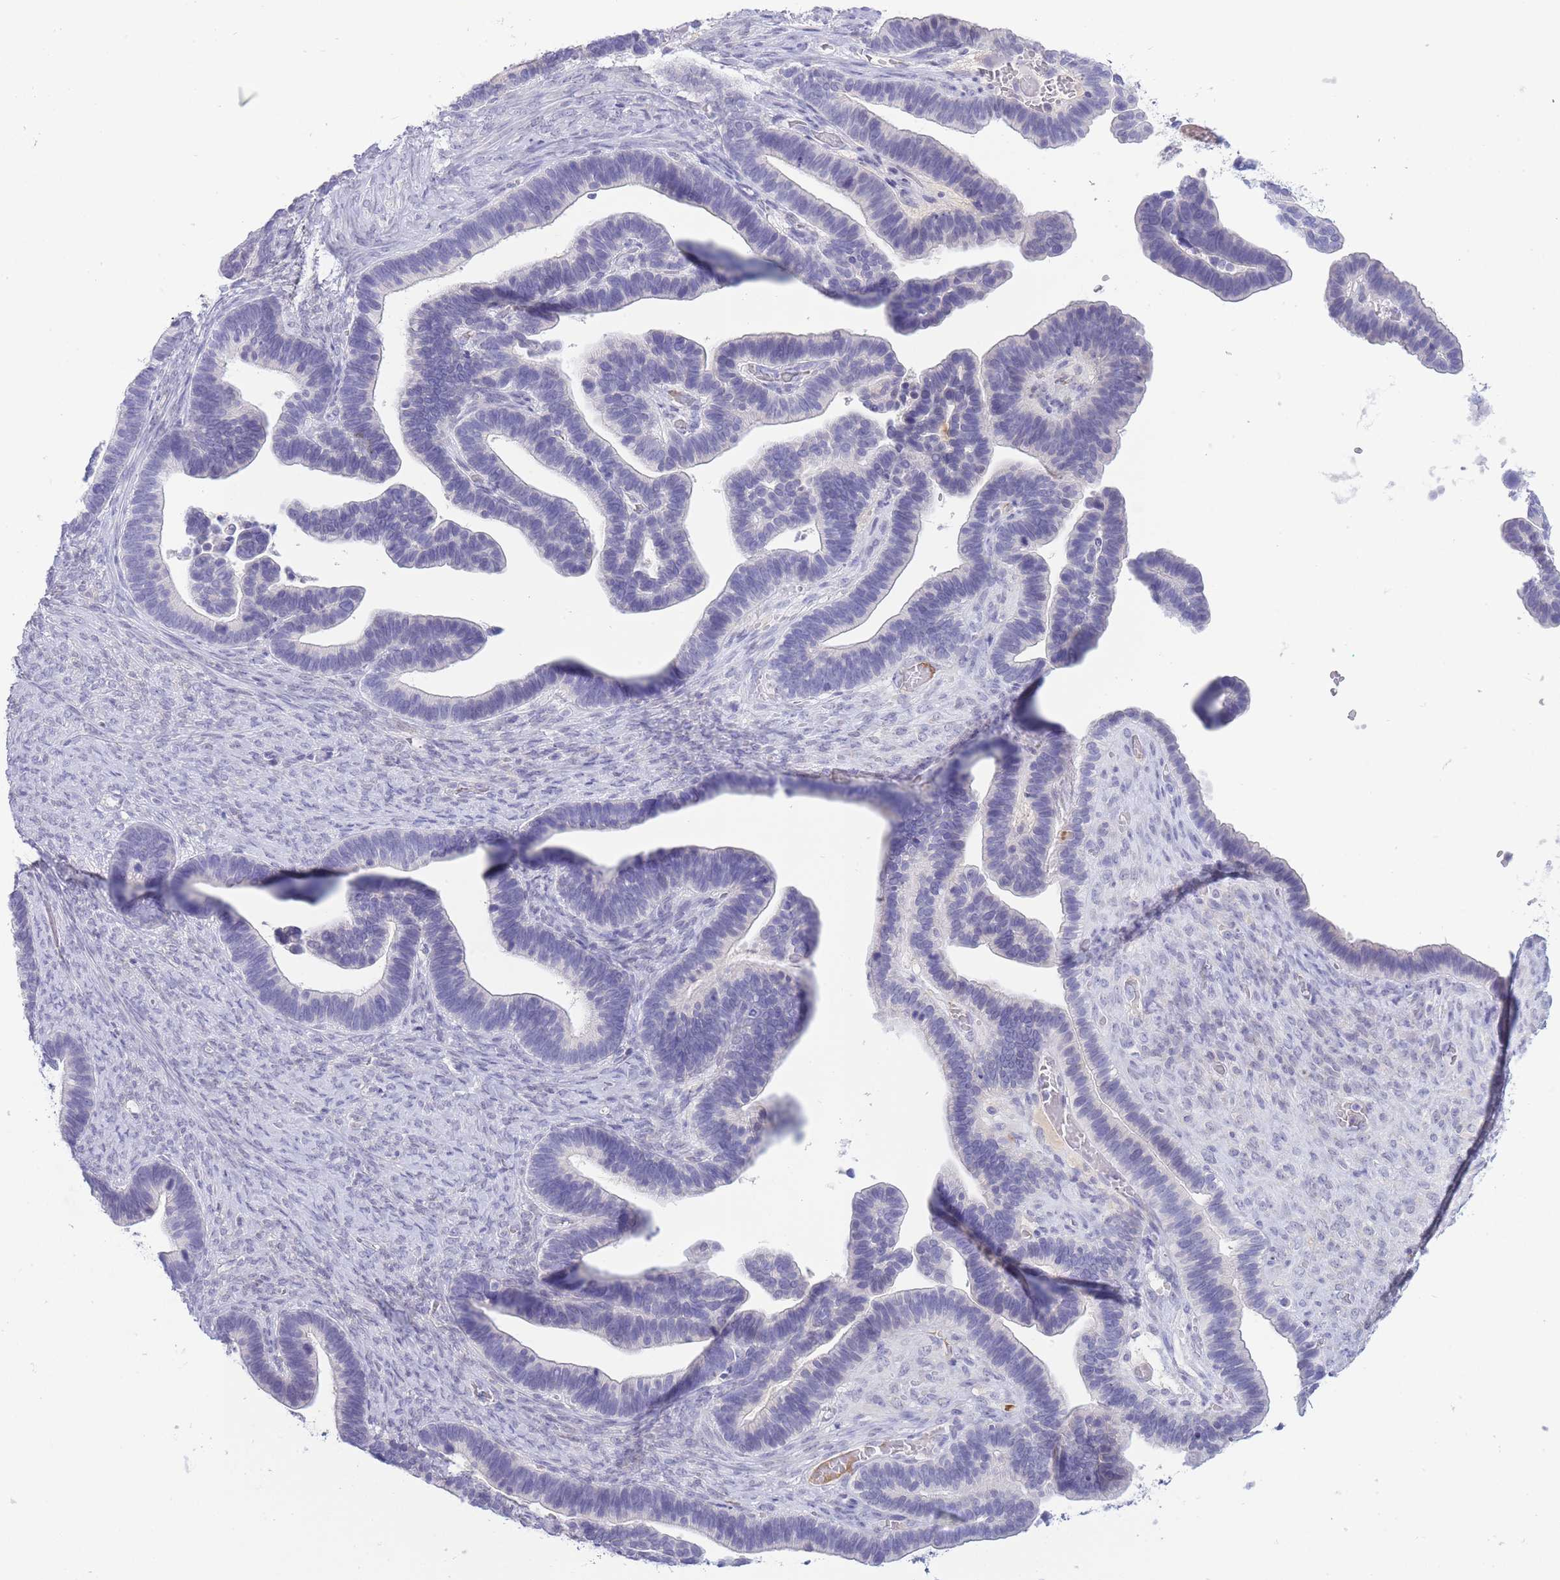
{"staining": {"intensity": "negative", "quantity": "none", "location": "none"}, "tissue": "ovarian cancer", "cell_type": "Tumor cells", "image_type": "cancer", "snomed": [{"axis": "morphology", "description": "Cystadenocarcinoma, serous, NOS"}, {"axis": "topography", "description": "Ovary"}], "caption": "Immunohistochemistry photomicrograph of ovarian cancer (serous cystadenocarcinoma) stained for a protein (brown), which displays no expression in tumor cells.", "gene": "ASAP3", "patient": {"sex": "female", "age": 56}}